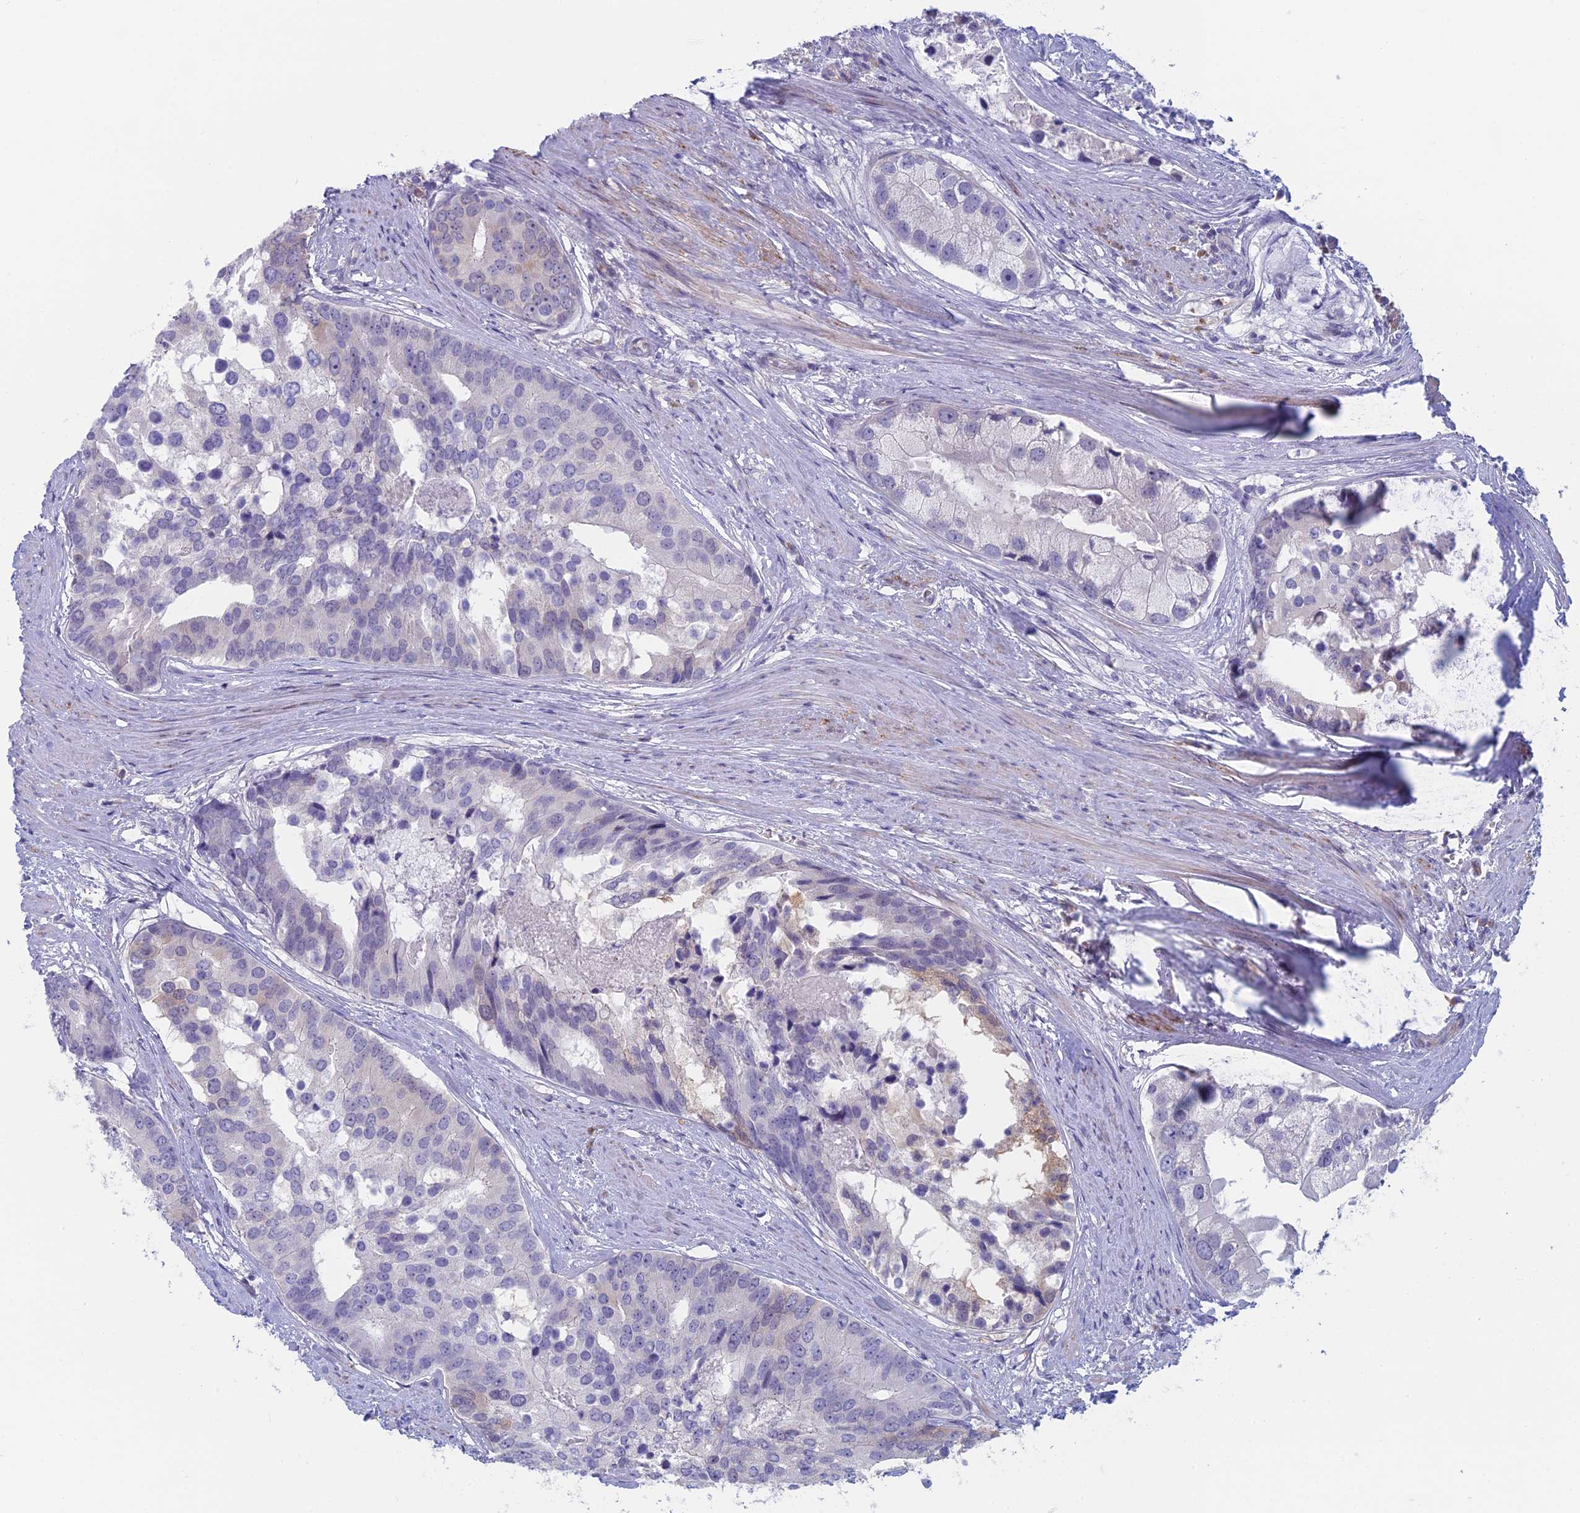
{"staining": {"intensity": "negative", "quantity": "none", "location": "none"}, "tissue": "prostate cancer", "cell_type": "Tumor cells", "image_type": "cancer", "snomed": [{"axis": "morphology", "description": "Adenocarcinoma, High grade"}, {"axis": "topography", "description": "Prostate"}], "caption": "Immunohistochemical staining of human prostate cancer displays no significant staining in tumor cells. (Brightfield microscopy of DAB (3,3'-diaminobenzidine) IHC at high magnification).", "gene": "PPP1R26", "patient": {"sex": "male", "age": 62}}